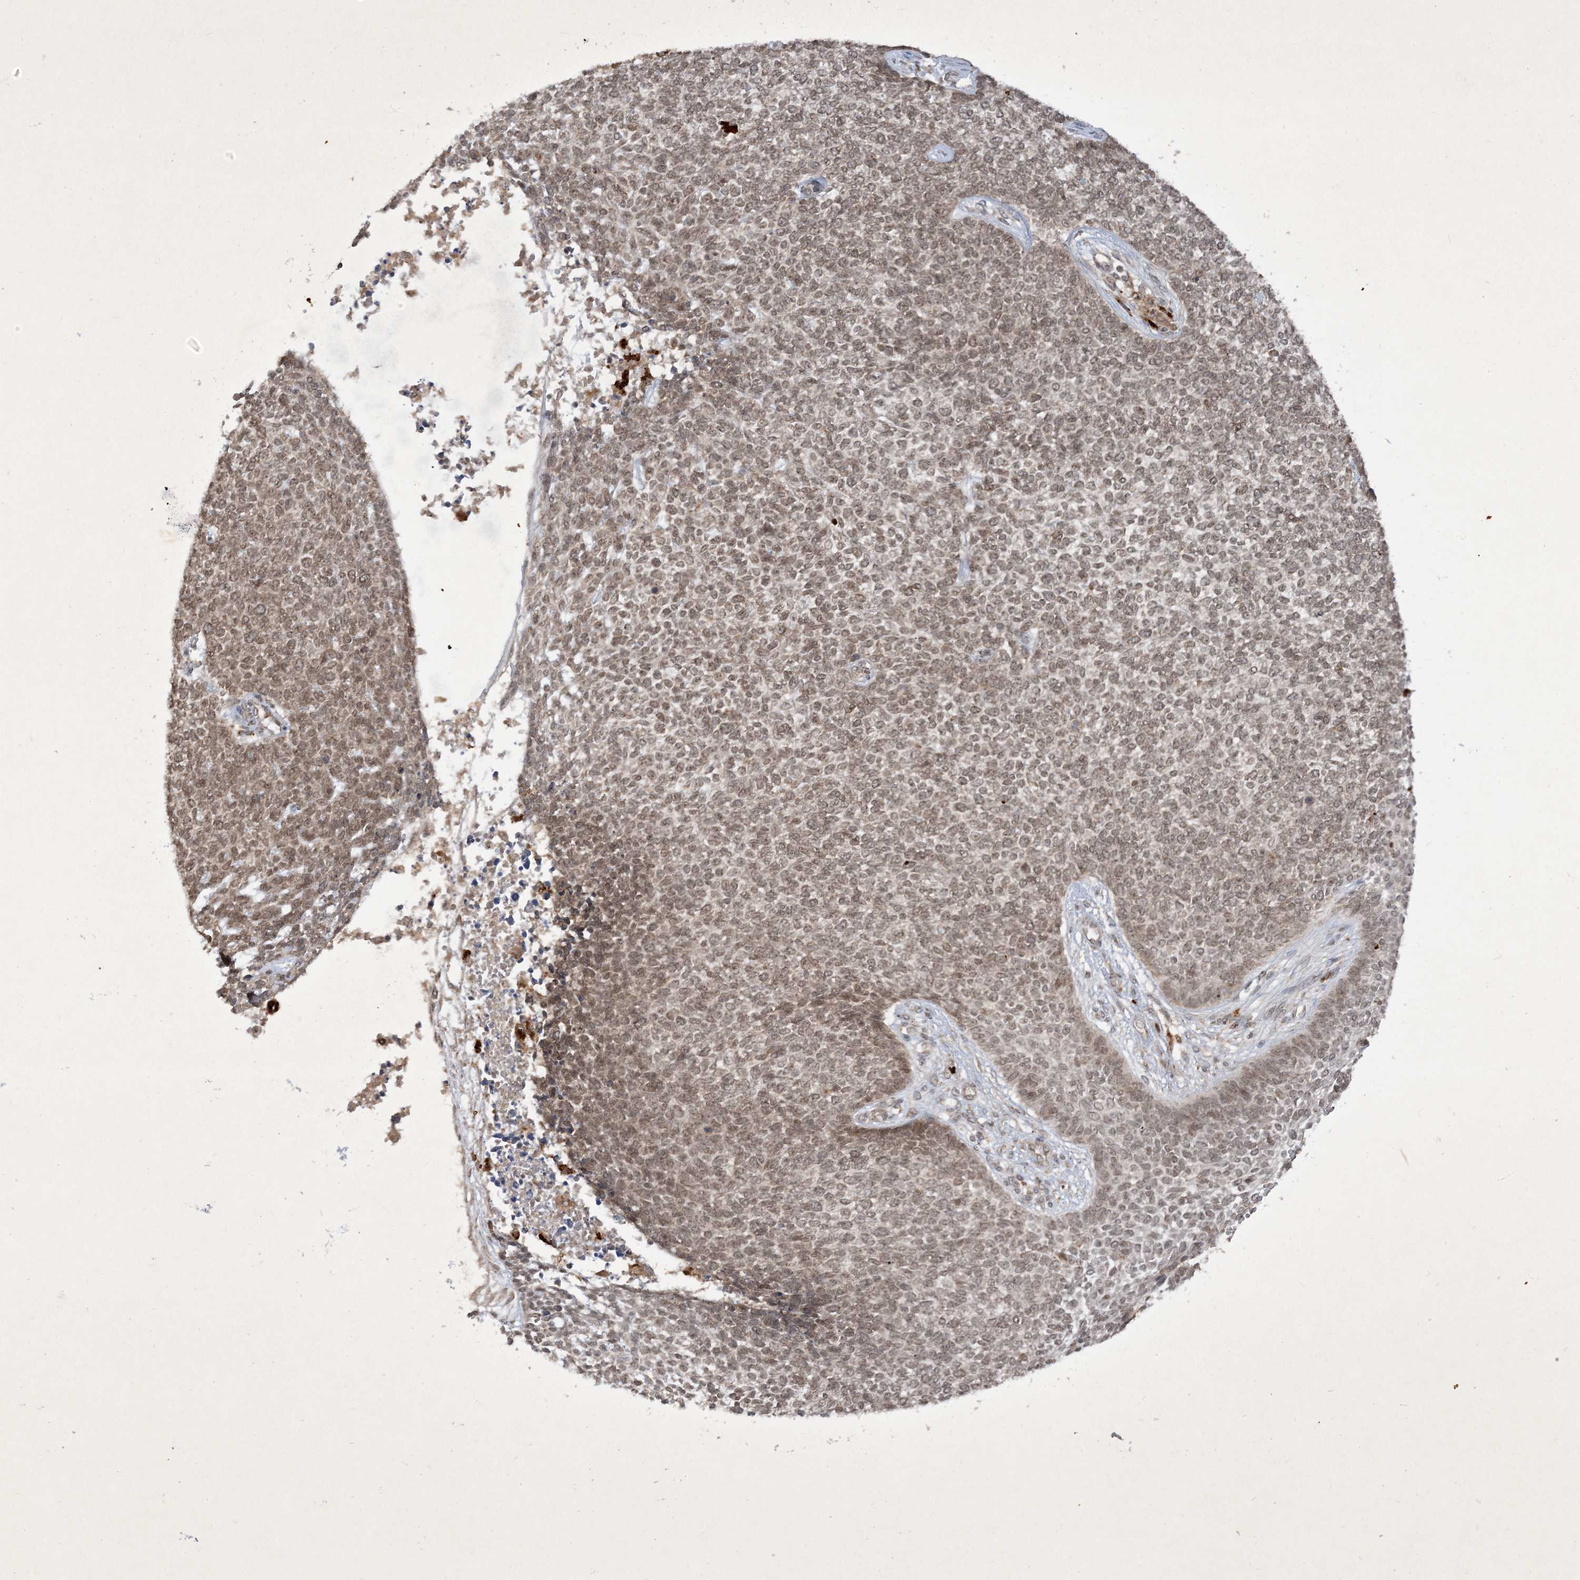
{"staining": {"intensity": "moderate", "quantity": ">75%", "location": "nuclear"}, "tissue": "skin cancer", "cell_type": "Tumor cells", "image_type": "cancer", "snomed": [{"axis": "morphology", "description": "Basal cell carcinoma"}, {"axis": "topography", "description": "Skin"}], "caption": "Approximately >75% of tumor cells in human skin cancer show moderate nuclear protein positivity as visualized by brown immunohistochemical staining.", "gene": "ZNF213", "patient": {"sex": "female", "age": 84}}